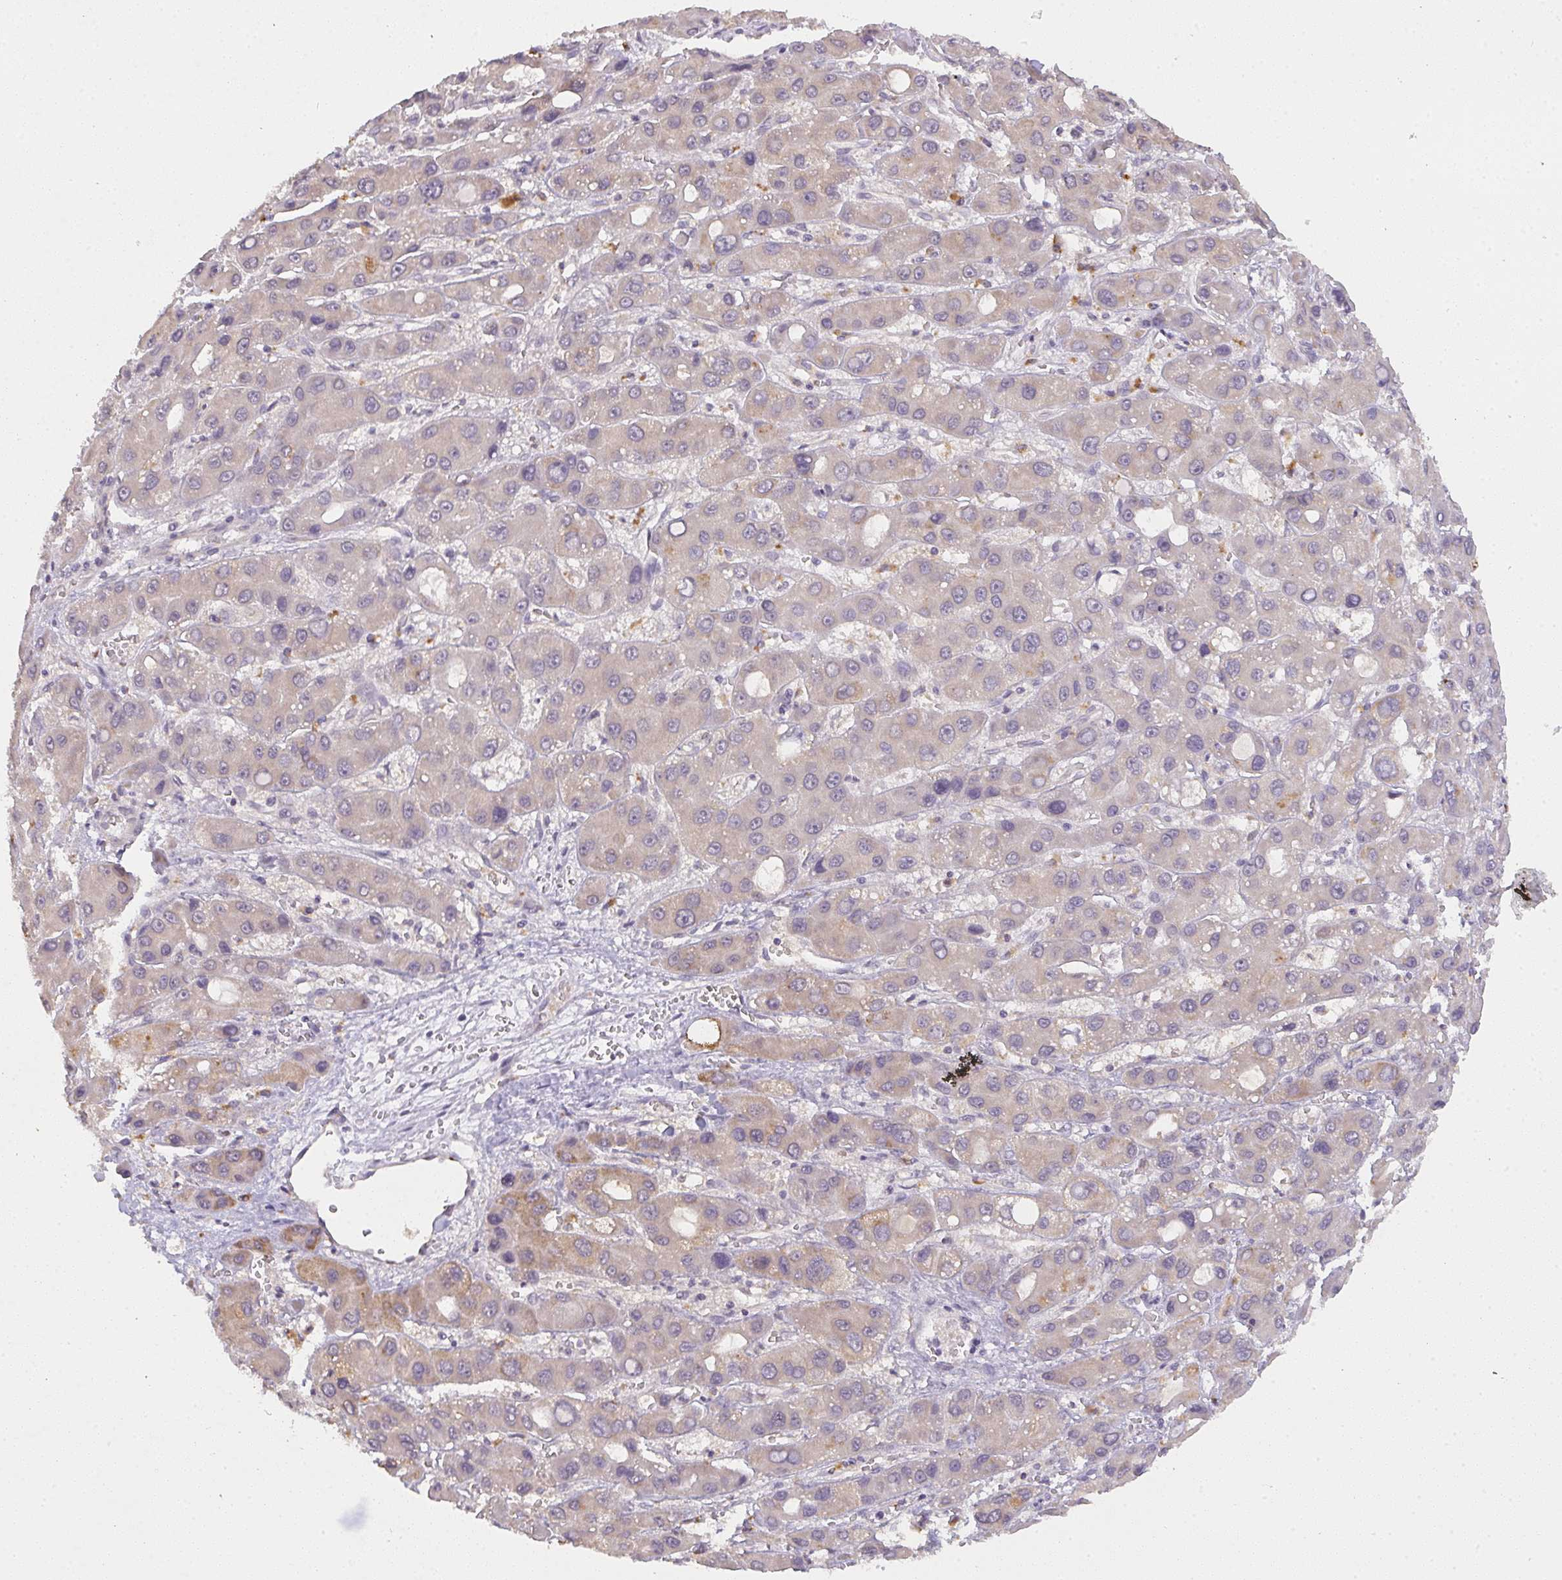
{"staining": {"intensity": "weak", "quantity": "<25%", "location": "cytoplasmic/membranous"}, "tissue": "liver cancer", "cell_type": "Tumor cells", "image_type": "cancer", "snomed": [{"axis": "morphology", "description": "Carcinoma, Hepatocellular, NOS"}, {"axis": "topography", "description": "Liver"}], "caption": "Photomicrograph shows no significant protein expression in tumor cells of liver cancer (hepatocellular carcinoma).", "gene": "TMEM219", "patient": {"sex": "male", "age": 55}}